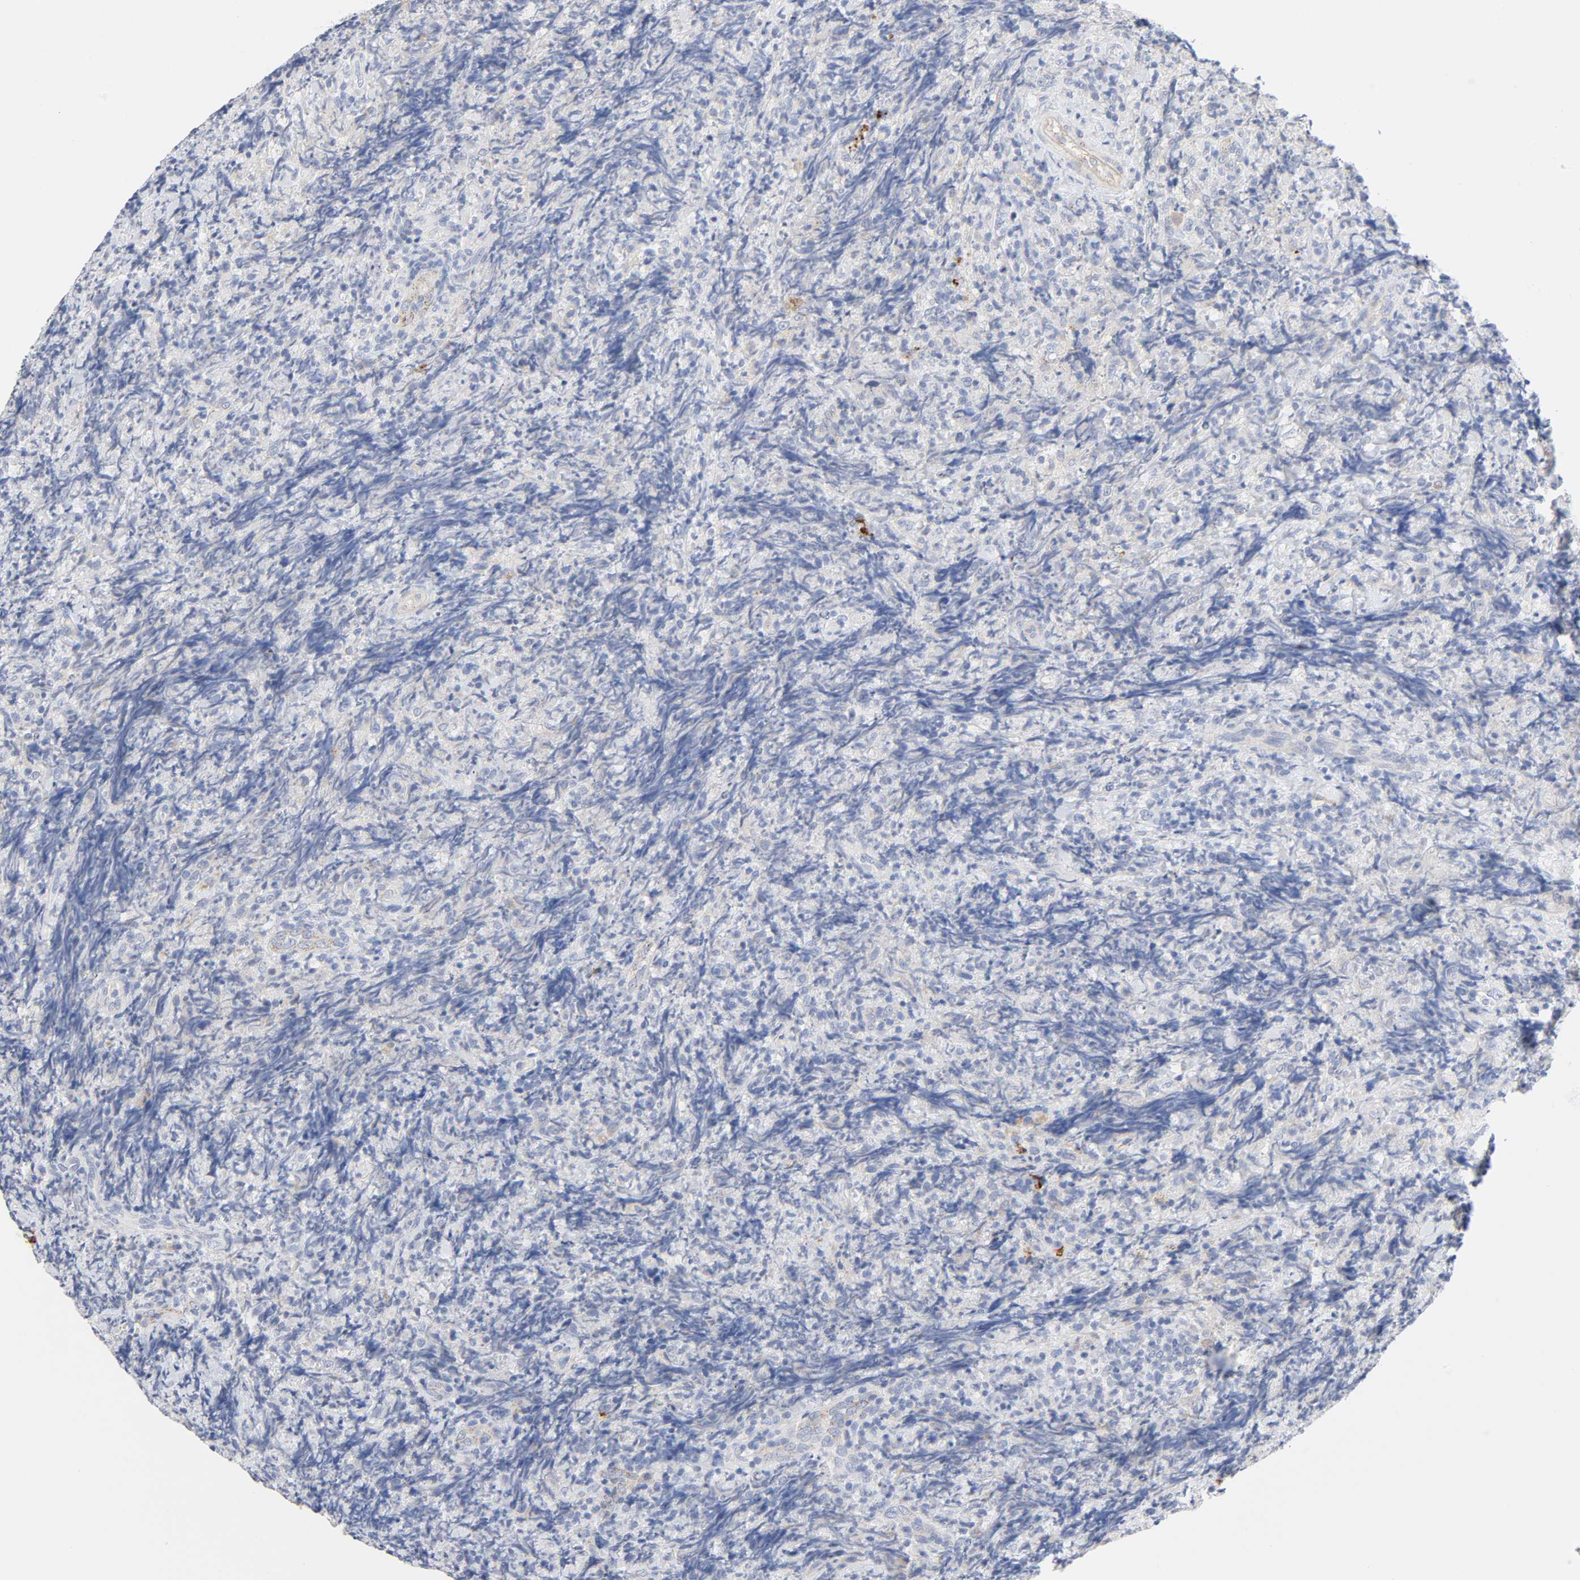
{"staining": {"intensity": "negative", "quantity": "none", "location": "none"}, "tissue": "lymphoma", "cell_type": "Tumor cells", "image_type": "cancer", "snomed": [{"axis": "morphology", "description": "Malignant lymphoma, non-Hodgkin's type, High grade"}, {"axis": "topography", "description": "Tonsil"}], "caption": "Immunohistochemical staining of human malignant lymphoma, non-Hodgkin's type (high-grade) demonstrates no significant expression in tumor cells.", "gene": "MAGEB17", "patient": {"sex": "female", "age": 36}}